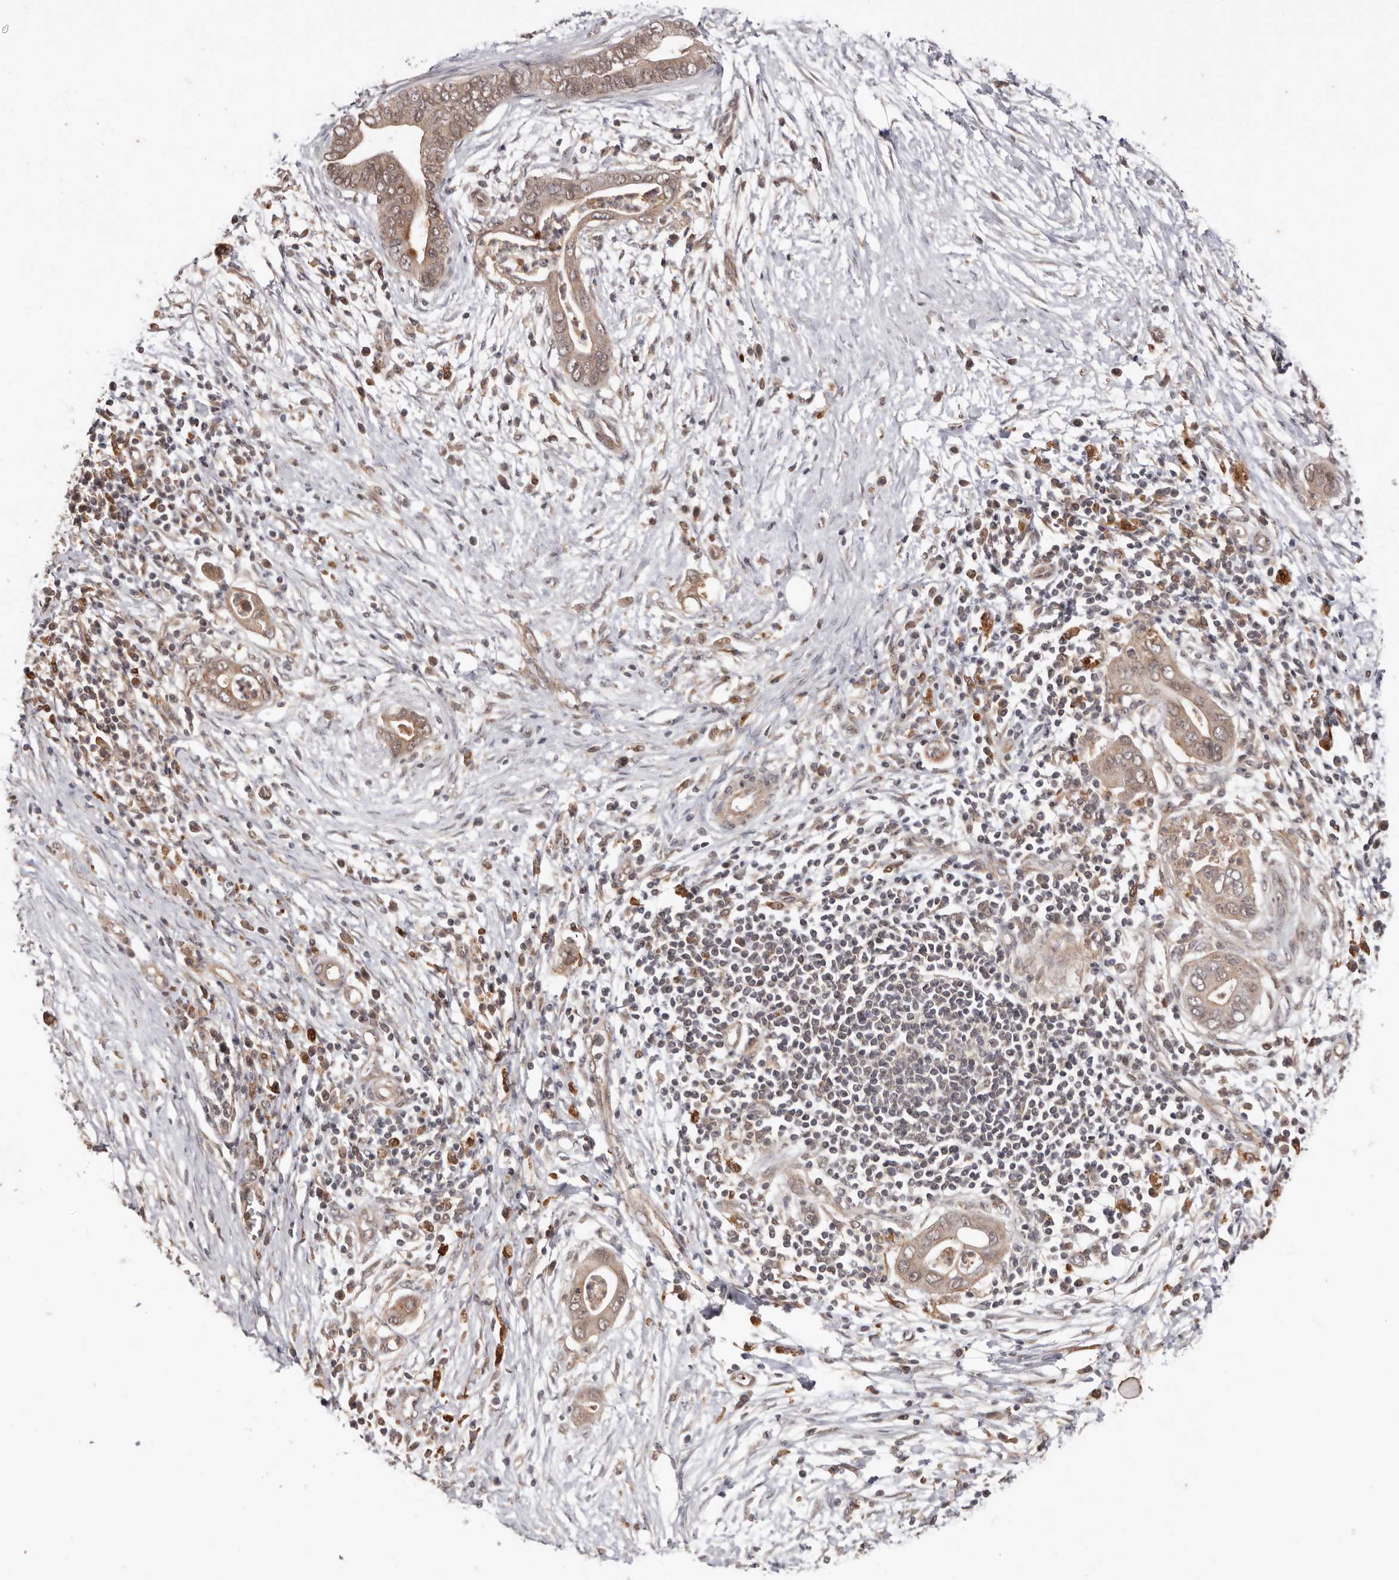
{"staining": {"intensity": "weak", "quantity": ">75%", "location": "cytoplasmic/membranous,nuclear"}, "tissue": "pancreatic cancer", "cell_type": "Tumor cells", "image_type": "cancer", "snomed": [{"axis": "morphology", "description": "Adenocarcinoma, NOS"}, {"axis": "topography", "description": "Pancreas"}], "caption": "Pancreatic cancer stained with DAB (3,3'-diaminobenzidine) immunohistochemistry (IHC) reveals low levels of weak cytoplasmic/membranous and nuclear staining in about >75% of tumor cells.", "gene": "RSPO2", "patient": {"sex": "male", "age": 75}}